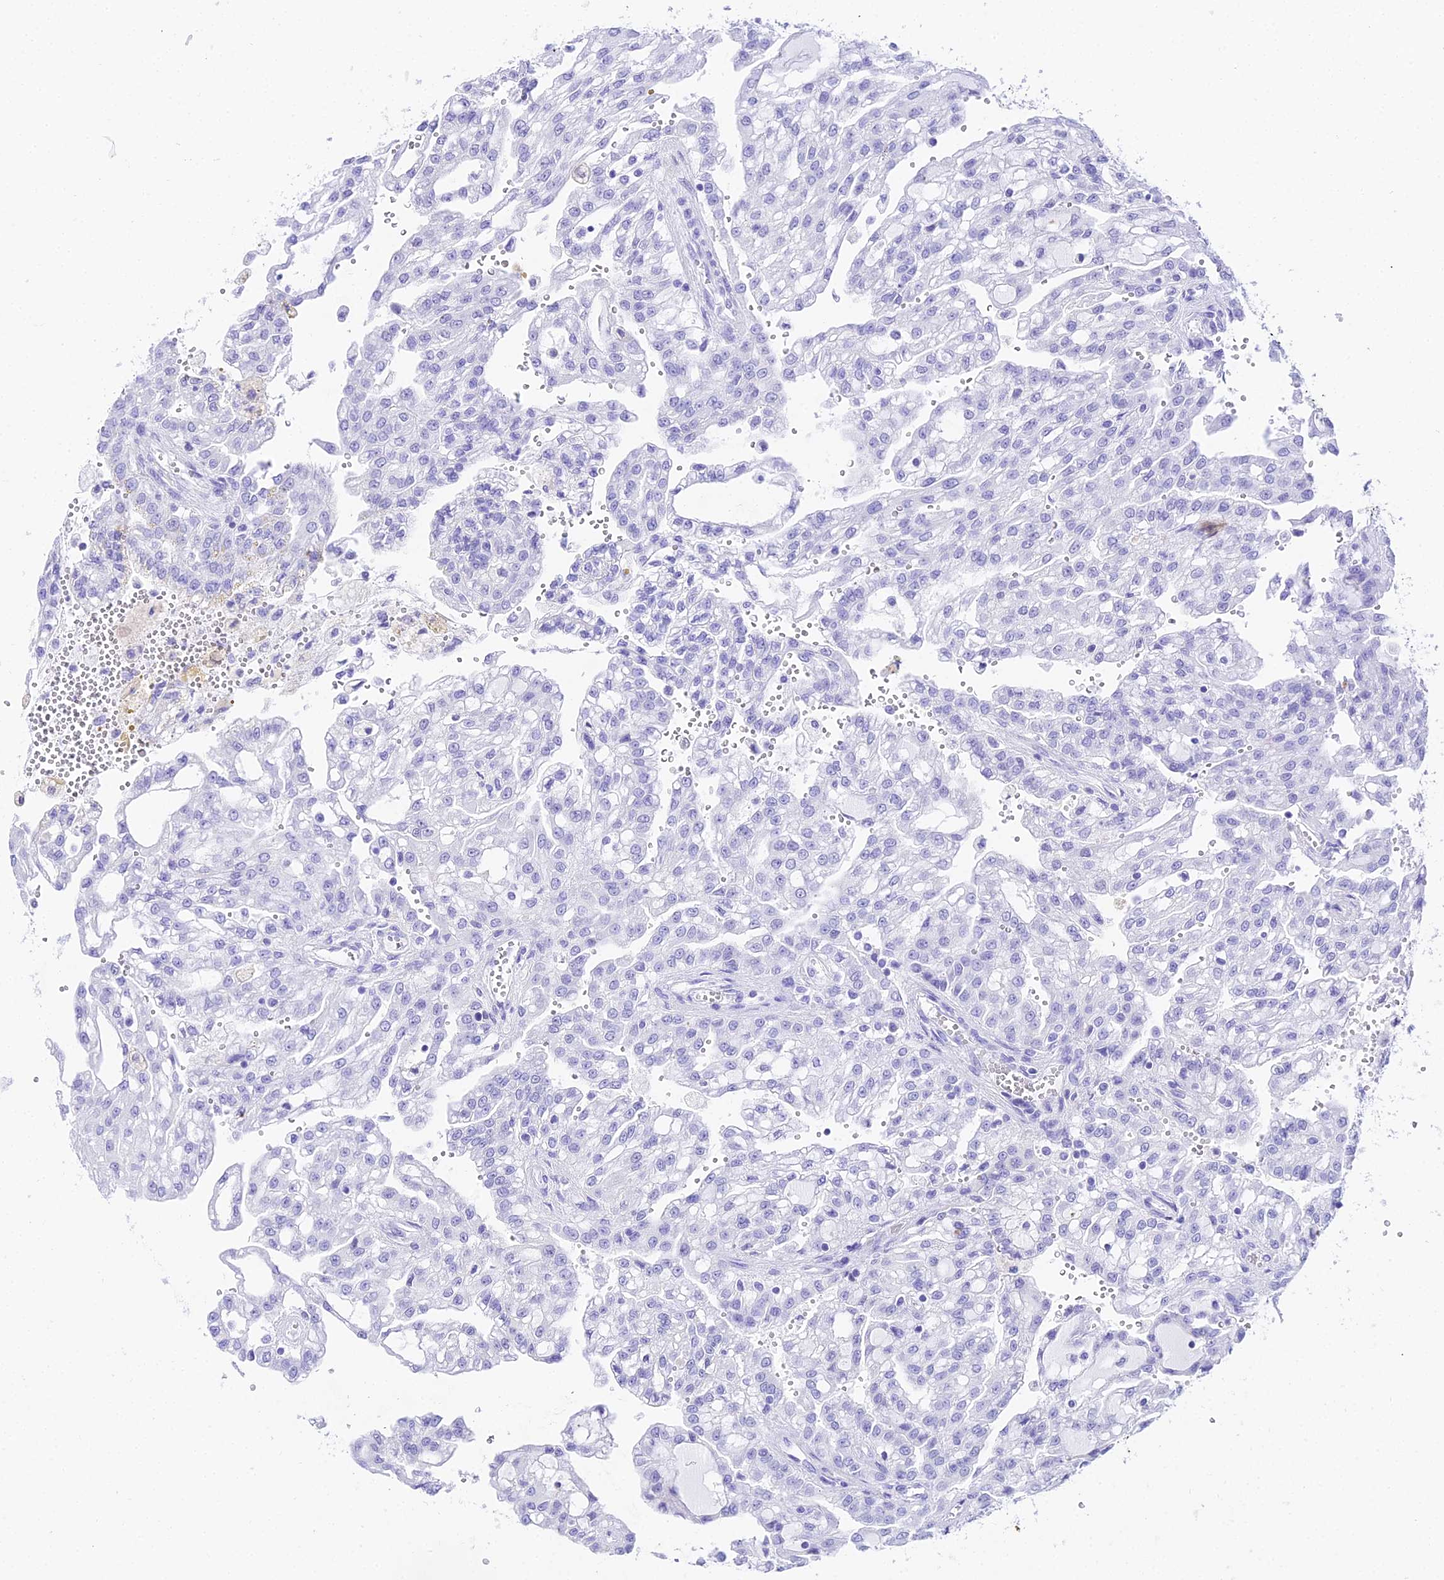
{"staining": {"intensity": "negative", "quantity": "none", "location": "none"}, "tissue": "renal cancer", "cell_type": "Tumor cells", "image_type": "cancer", "snomed": [{"axis": "morphology", "description": "Adenocarcinoma, NOS"}, {"axis": "topography", "description": "Kidney"}], "caption": "There is no significant staining in tumor cells of renal cancer (adenocarcinoma).", "gene": "TRMT44", "patient": {"sex": "male", "age": 63}}